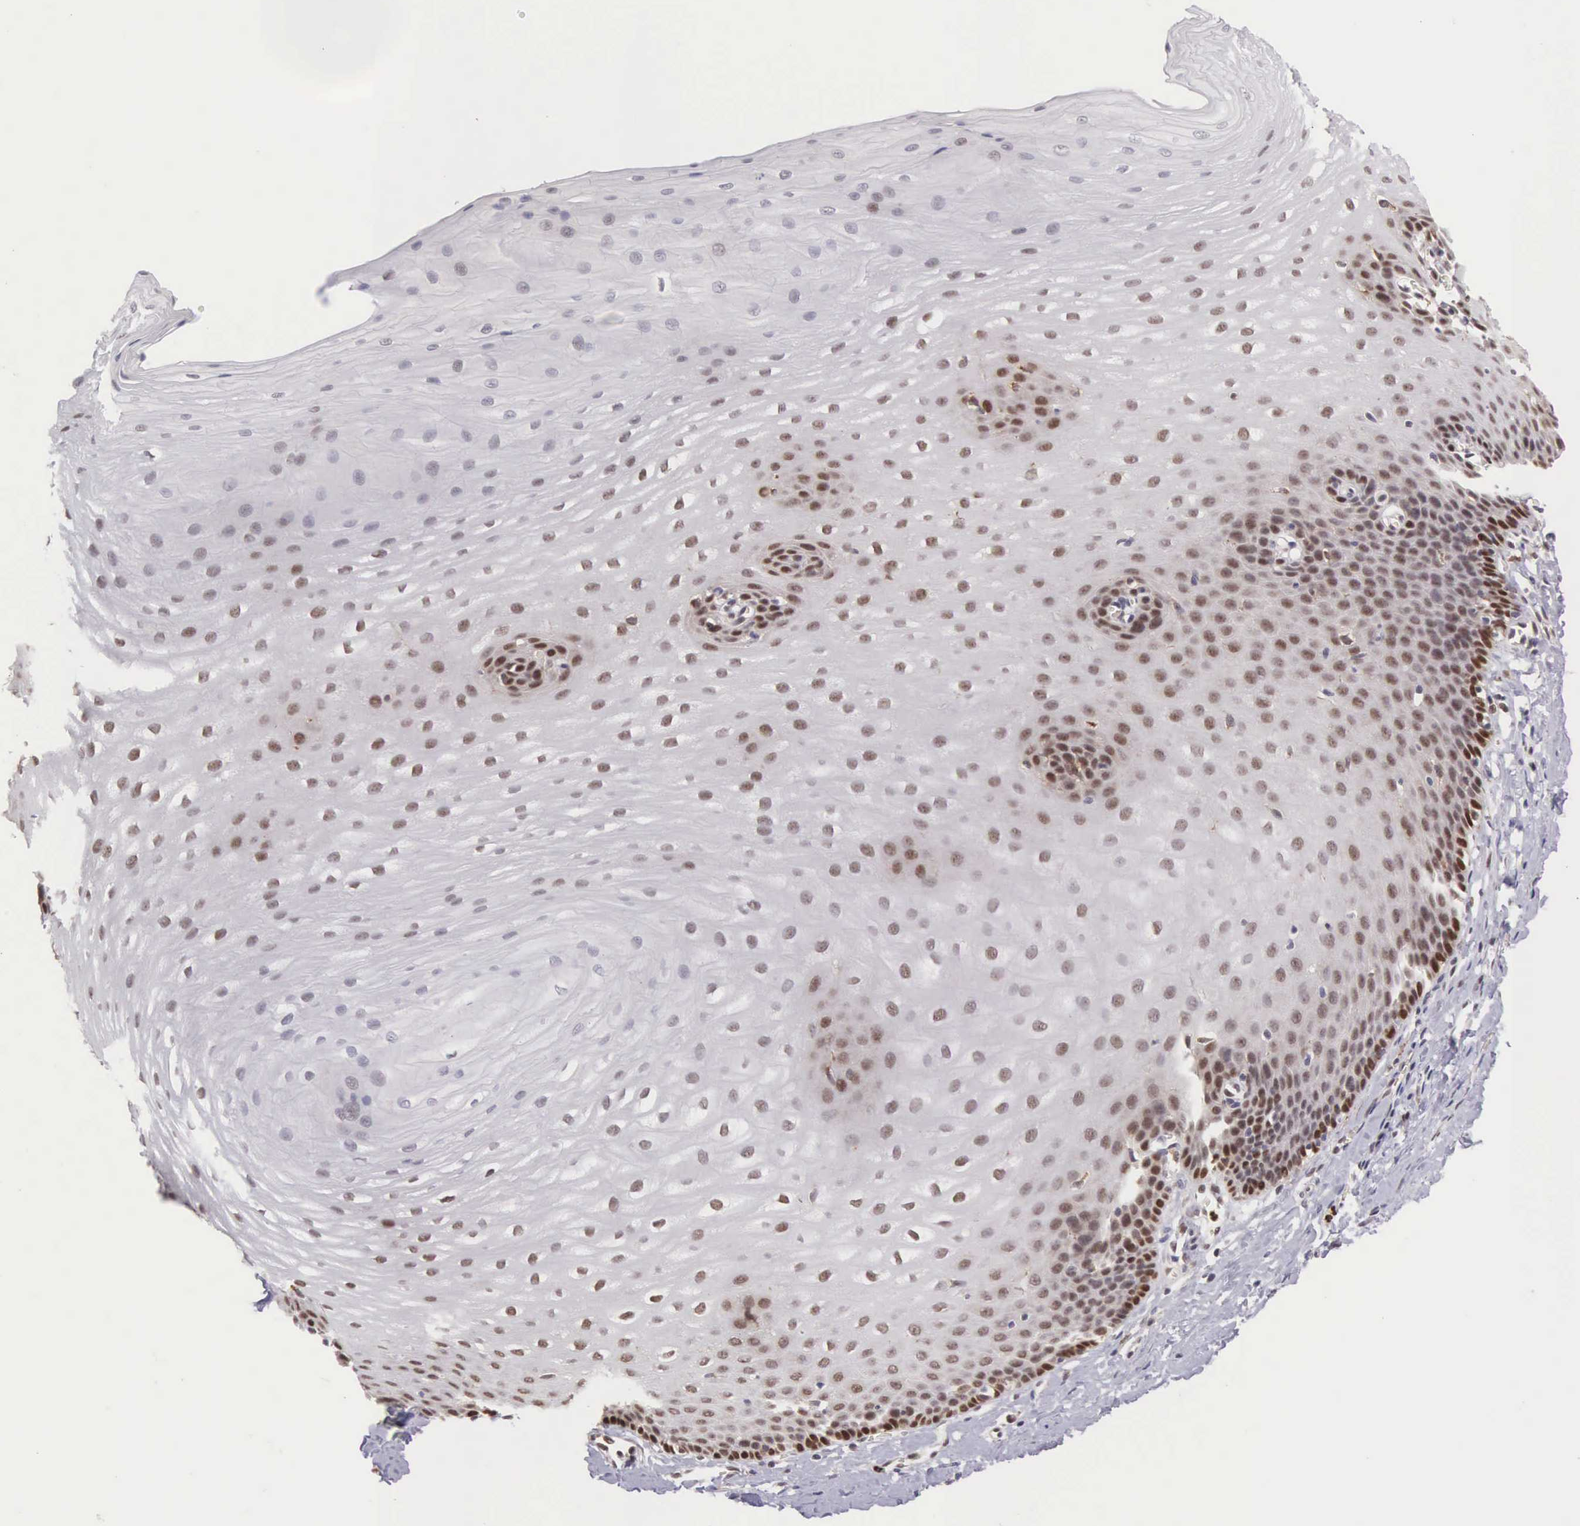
{"staining": {"intensity": "moderate", "quantity": "25%-75%", "location": "nuclear"}, "tissue": "esophagus", "cell_type": "Squamous epithelial cells", "image_type": "normal", "snomed": [{"axis": "morphology", "description": "Normal tissue, NOS"}, {"axis": "topography", "description": "Esophagus"}], "caption": "This is a histology image of immunohistochemistry staining of normal esophagus, which shows moderate expression in the nuclear of squamous epithelial cells.", "gene": "GRK3", "patient": {"sex": "male", "age": 70}}